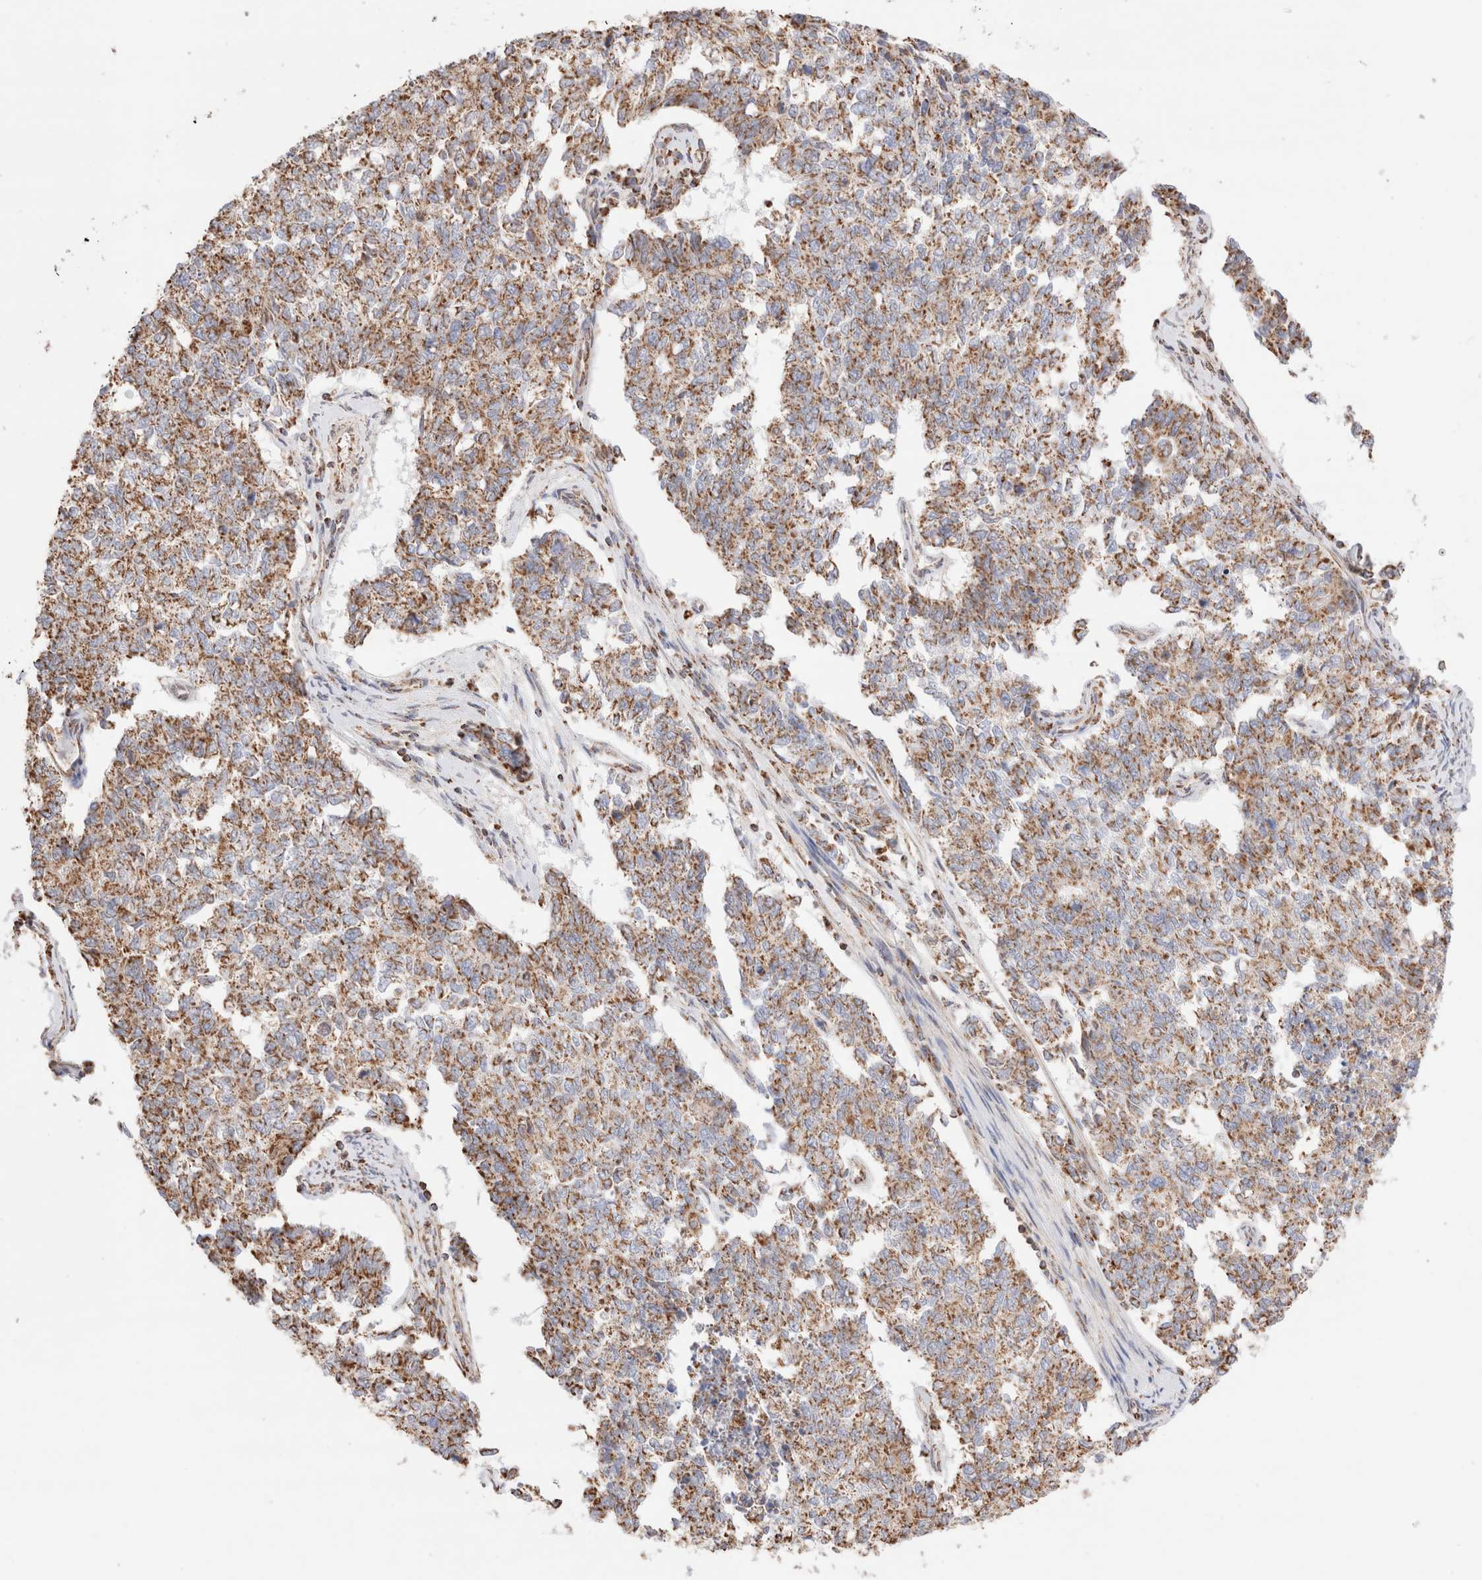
{"staining": {"intensity": "moderate", "quantity": ">75%", "location": "cytoplasmic/membranous"}, "tissue": "cervical cancer", "cell_type": "Tumor cells", "image_type": "cancer", "snomed": [{"axis": "morphology", "description": "Squamous cell carcinoma, NOS"}, {"axis": "topography", "description": "Cervix"}], "caption": "This is a photomicrograph of immunohistochemistry staining of cervical cancer (squamous cell carcinoma), which shows moderate expression in the cytoplasmic/membranous of tumor cells.", "gene": "TMPPE", "patient": {"sex": "female", "age": 63}}